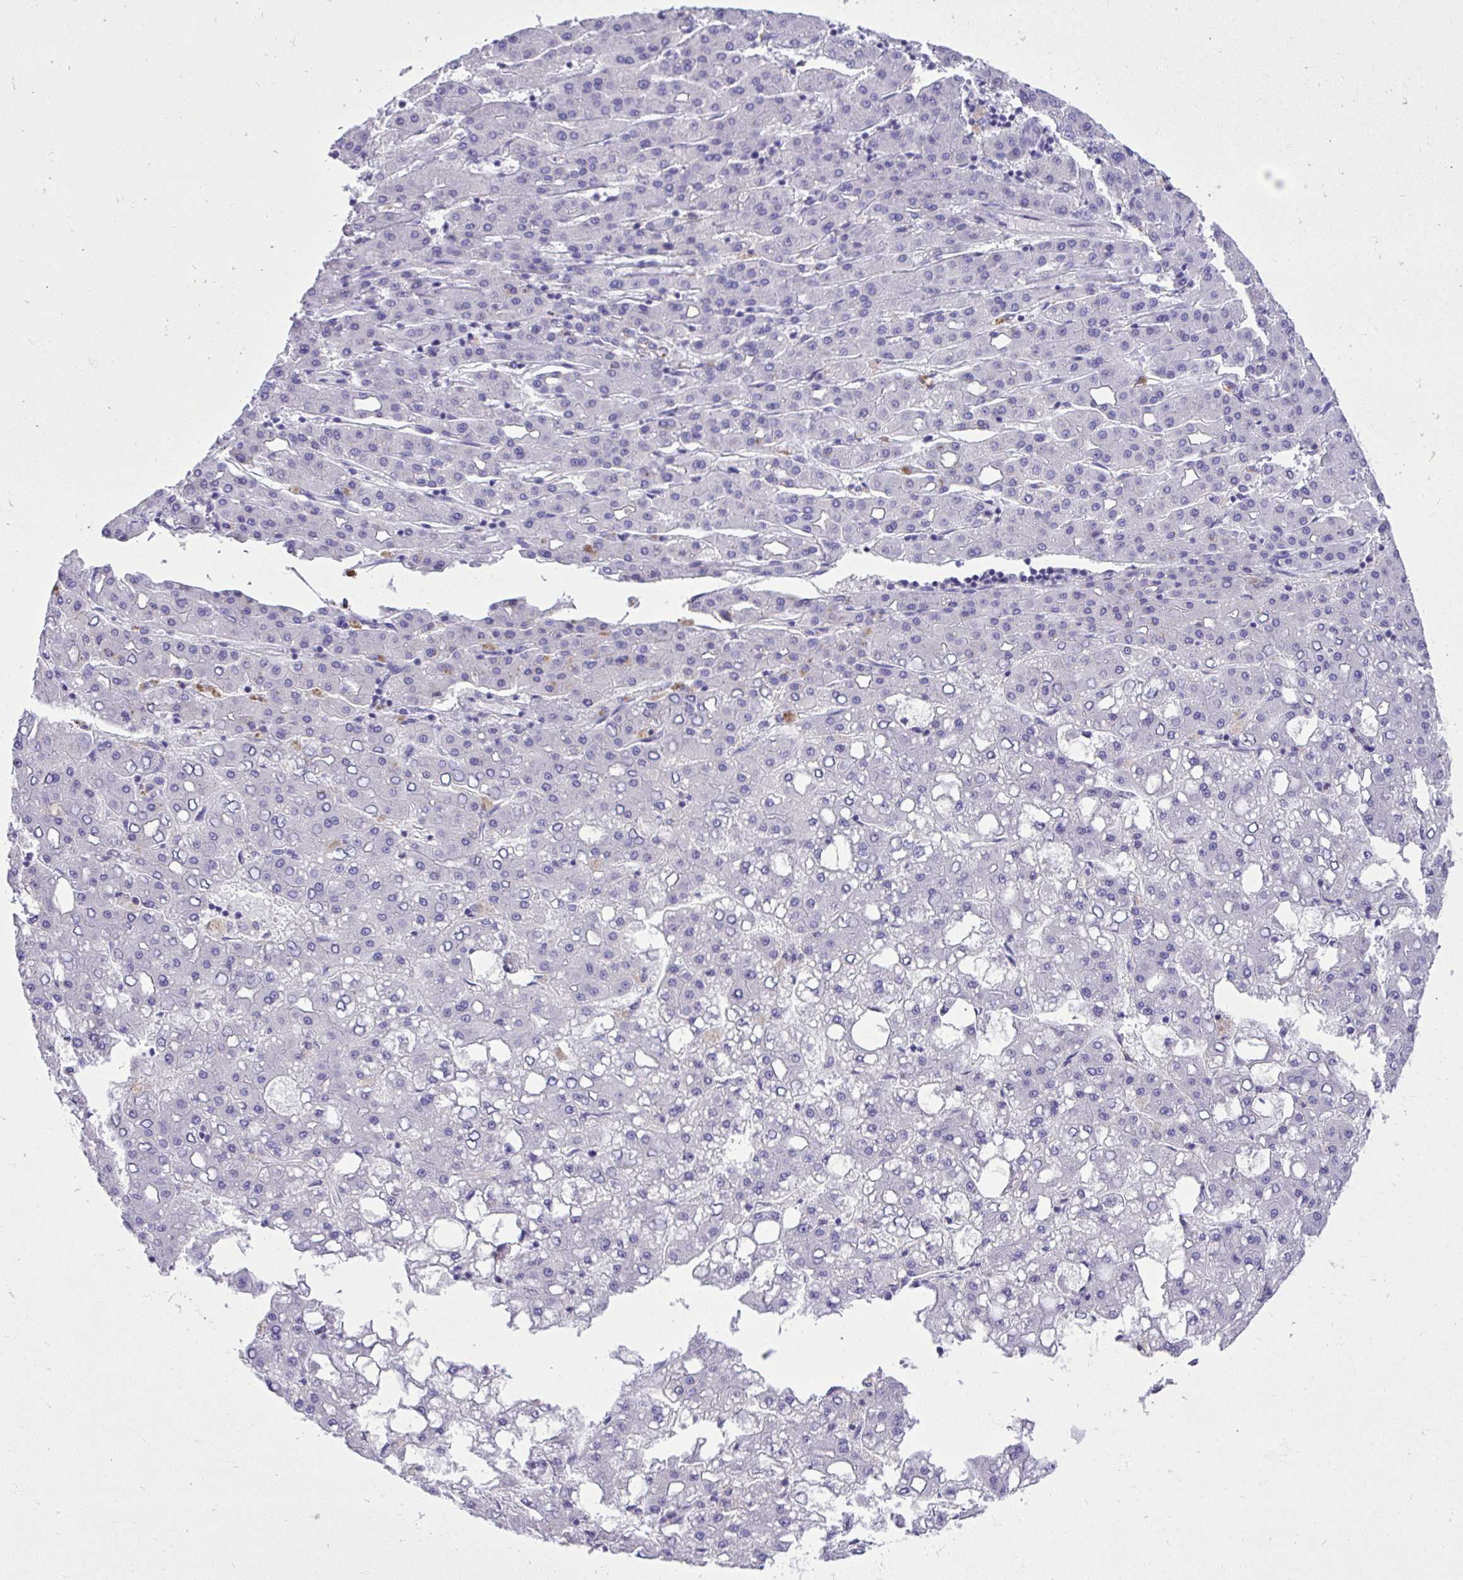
{"staining": {"intensity": "negative", "quantity": "none", "location": "none"}, "tissue": "liver cancer", "cell_type": "Tumor cells", "image_type": "cancer", "snomed": [{"axis": "morphology", "description": "Carcinoma, Hepatocellular, NOS"}, {"axis": "topography", "description": "Liver"}], "caption": "Liver hepatocellular carcinoma stained for a protein using immunohistochemistry (IHC) reveals no positivity tumor cells.", "gene": "ST6GALNAC3", "patient": {"sex": "male", "age": 65}}